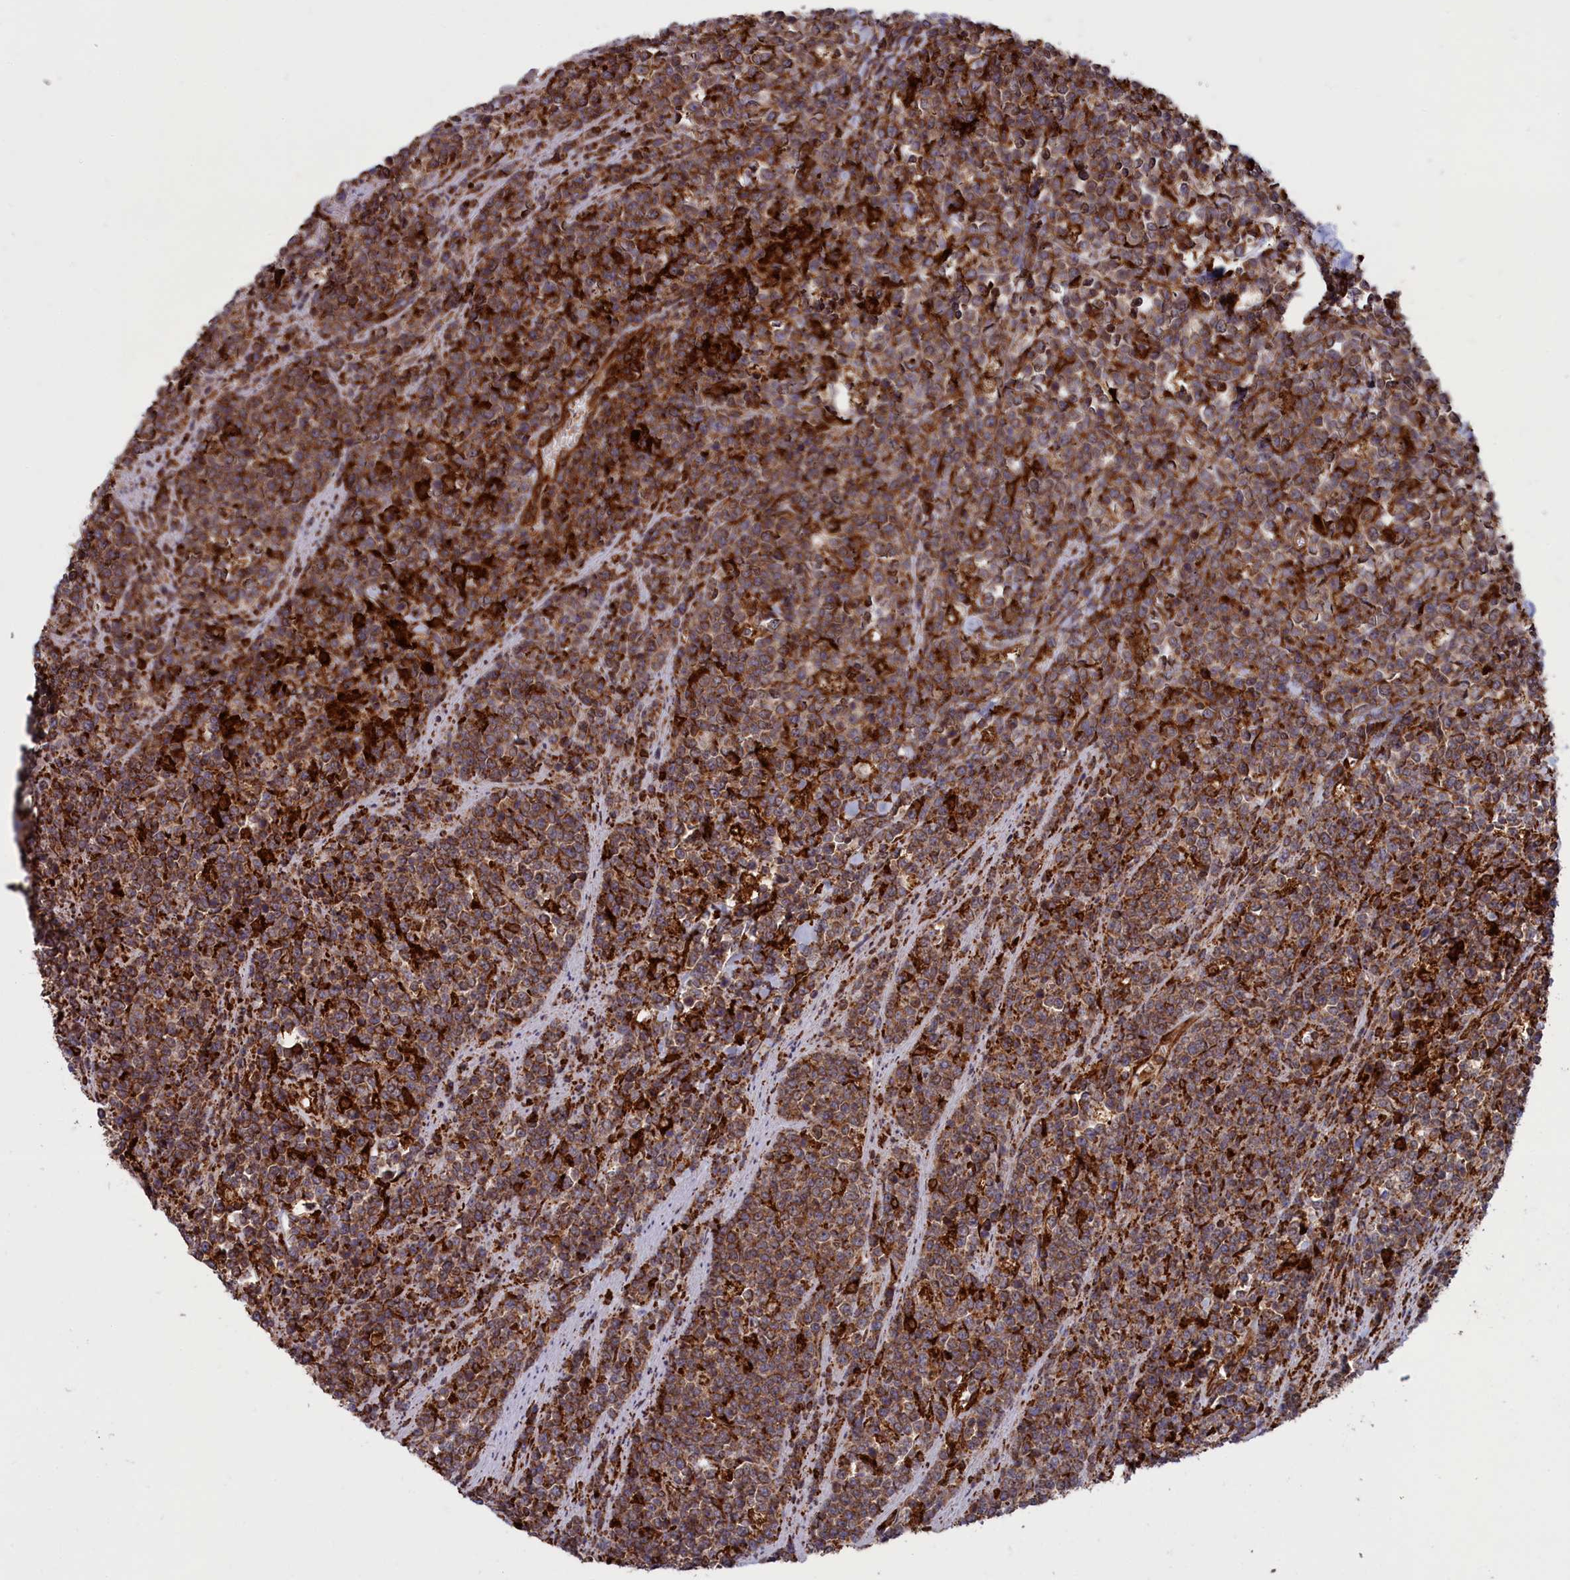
{"staining": {"intensity": "moderate", "quantity": ">75%", "location": "cytoplasmic/membranous"}, "tissue": "lymphoma", "cell_type": "Tumor cells", "image_type": "cancer", "snomed": [{"axis": "morphology", "description": "Malignant lymphoma, non-Hodgkin's type, High grade"}, {"axis": "topography", "description": "Small intestine"}], "caption": "The immunohistochemical stain labels moderate cytoplasmic/membranous positivity in tumor cells of high-grade malignant lymphoma, non-Hodgkin's type tissue. (Stains: DAB (3,3'-diaminobenzidine) in brown, nuclei in blue, Microscopy: brightfield microscopy at high magnification).", "gene": "PLA2G4C", "patient": {"sex": "male", "age": 8}}